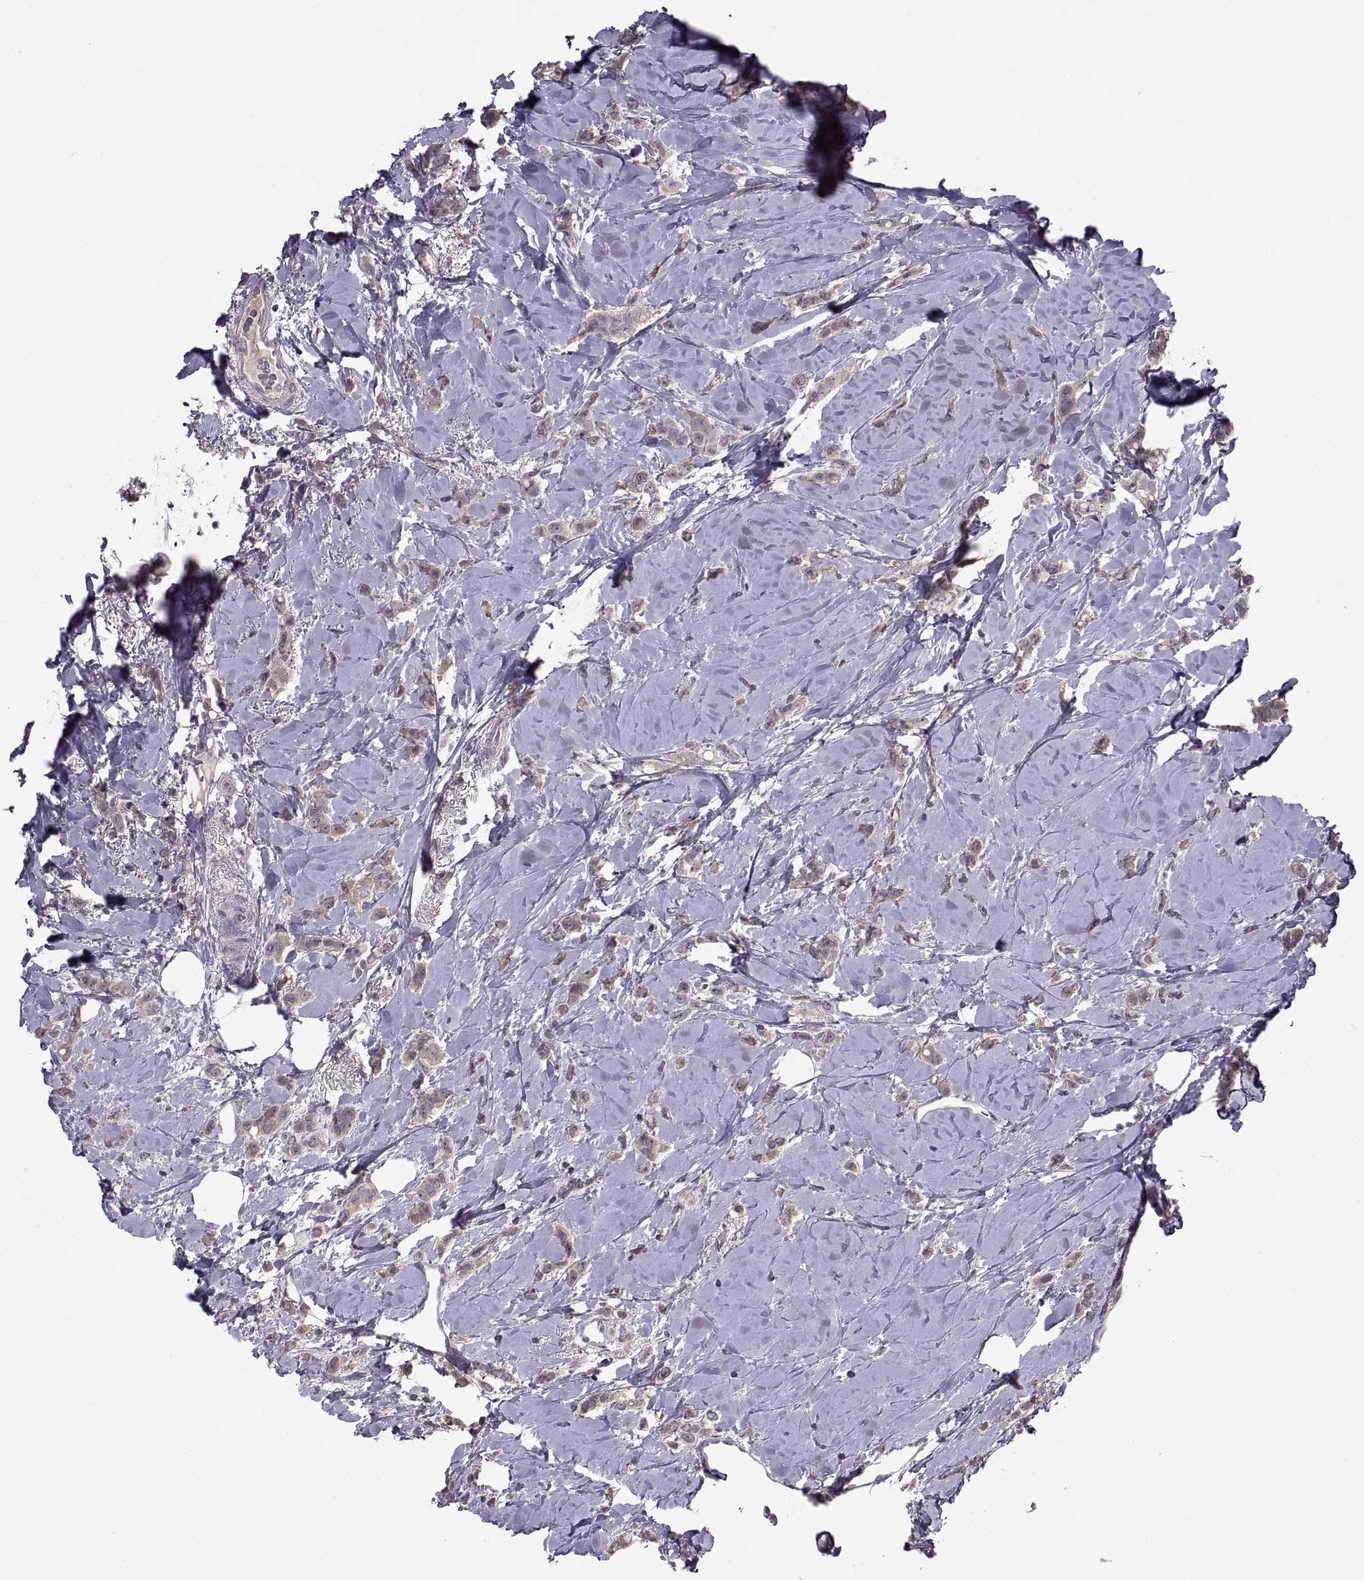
{"staining": {"intensity": "weak", "quantity": "<25%", "location": "cytoplasmic/membranous"}, "tissue": "breast cancer", "cell_type": "Tumor cells", "image_type": "cancer", "snomed": [{"axis": "morphology", "description": "Lobular carcinoma"}, {"axis": "topography", "description": "Breast"}], "caption": "Tumor cells are negative for brown protein staining in breast lobular carcinoma. (Brightfield microscopy of DAB IHC at high magnification).", "gene": "NMNAT2", "patient": {"sex": "female", "age": 66}}